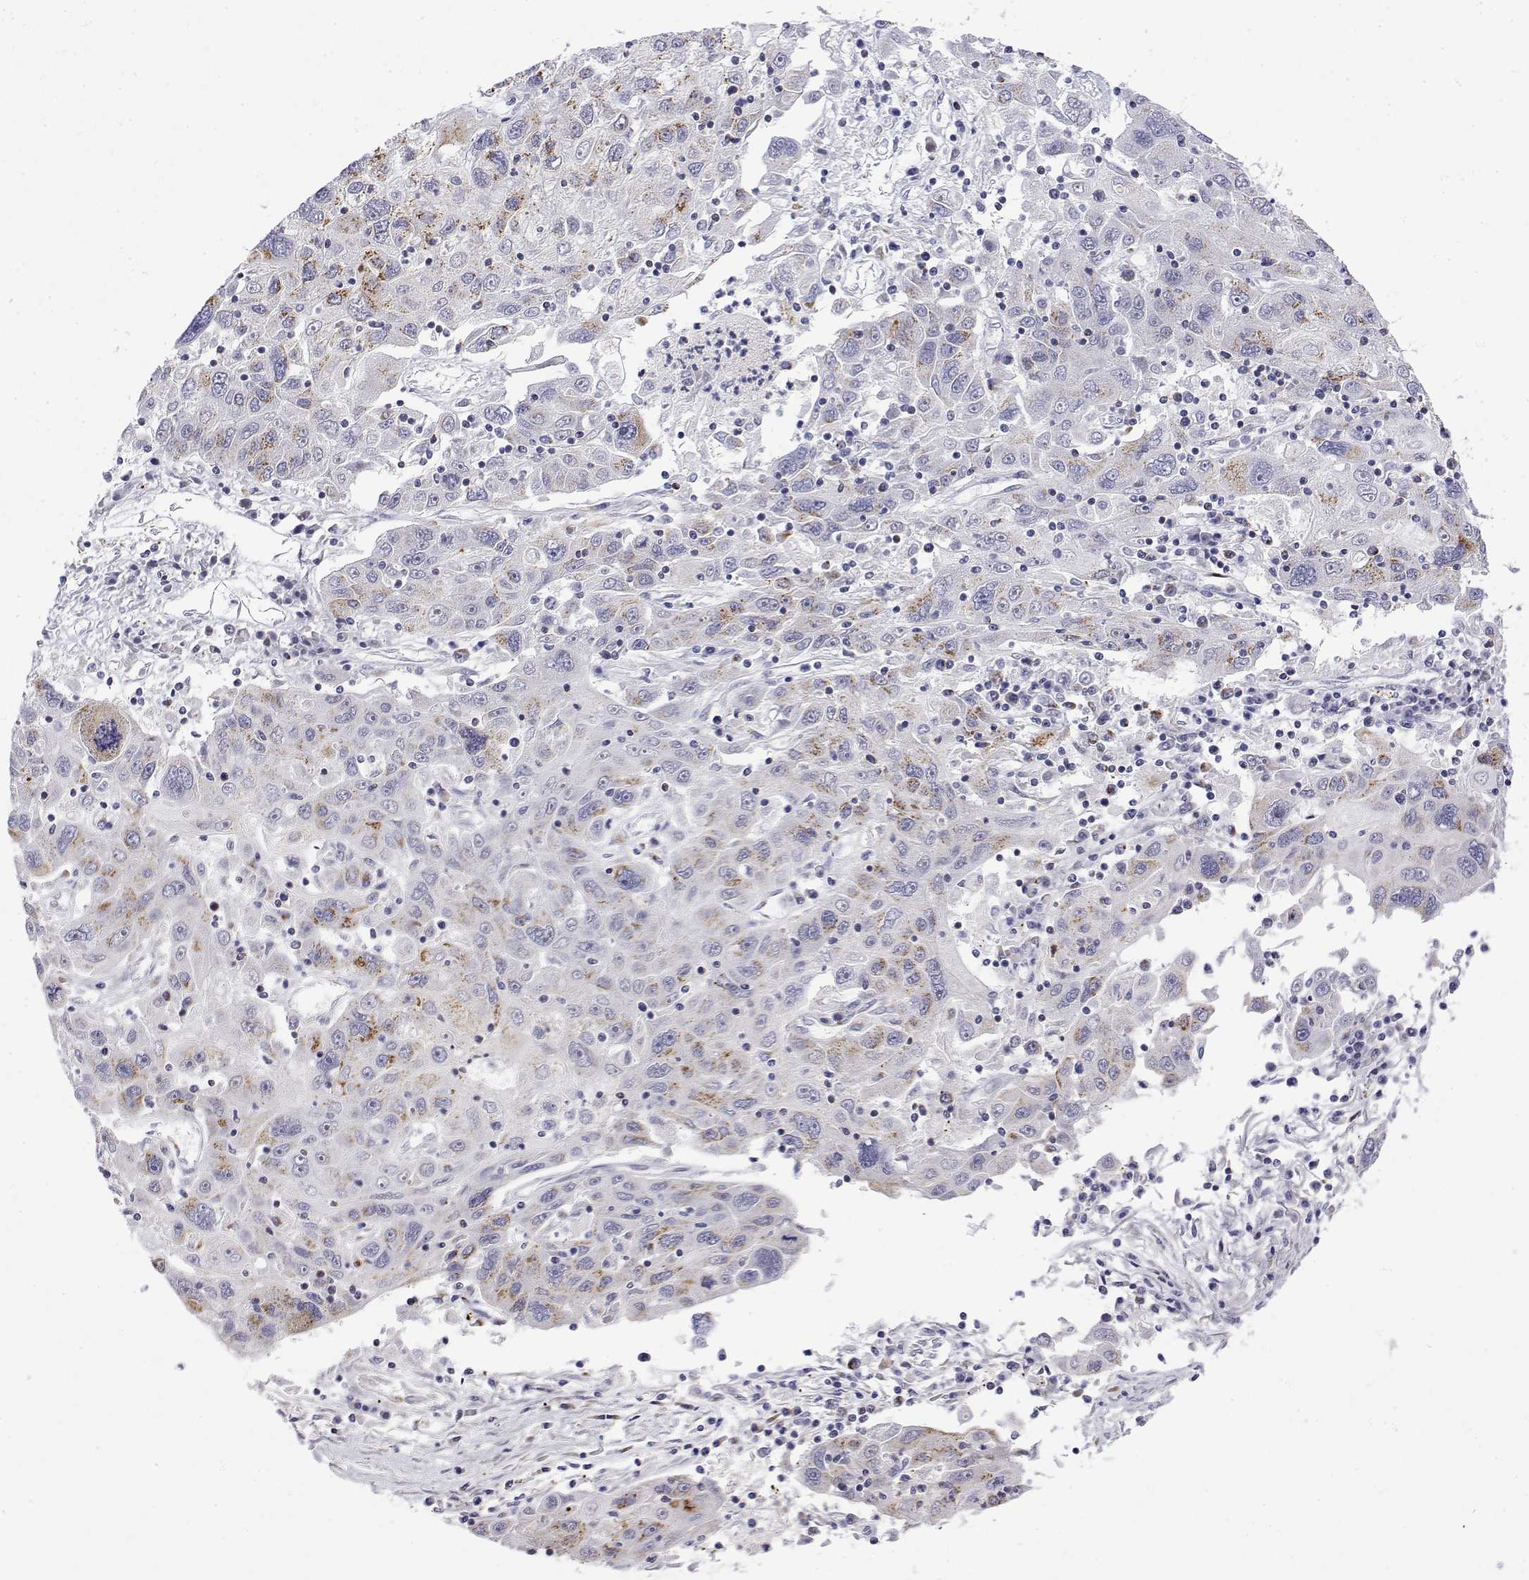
{"staining": {"intensity": "moderate", "quantity": "25%-75%", "location": "cytoplasmic/membranous"}, "tissue": "stomach cancer", "cell_type": "Tumor cells", "image_type": "cancer", "snomed": [{"axis": "morphology", "description": "Adenocarcinoma, NOS"}, {"axis": "topography", "description": "Stomach"}], "caption": "Moderate cytoplasmic/membranous expression is identified in approximately 25%-75% of tumor cells in stomach adenocarcinoma. (Stains: DAB (3,3'-diaminobenzidine) in brown, nuclei in blue, Microscopy: brightfield microscopy at high magnification).", "gene": "YIPF3", "patient": {"sex": "male", "age": 56}}